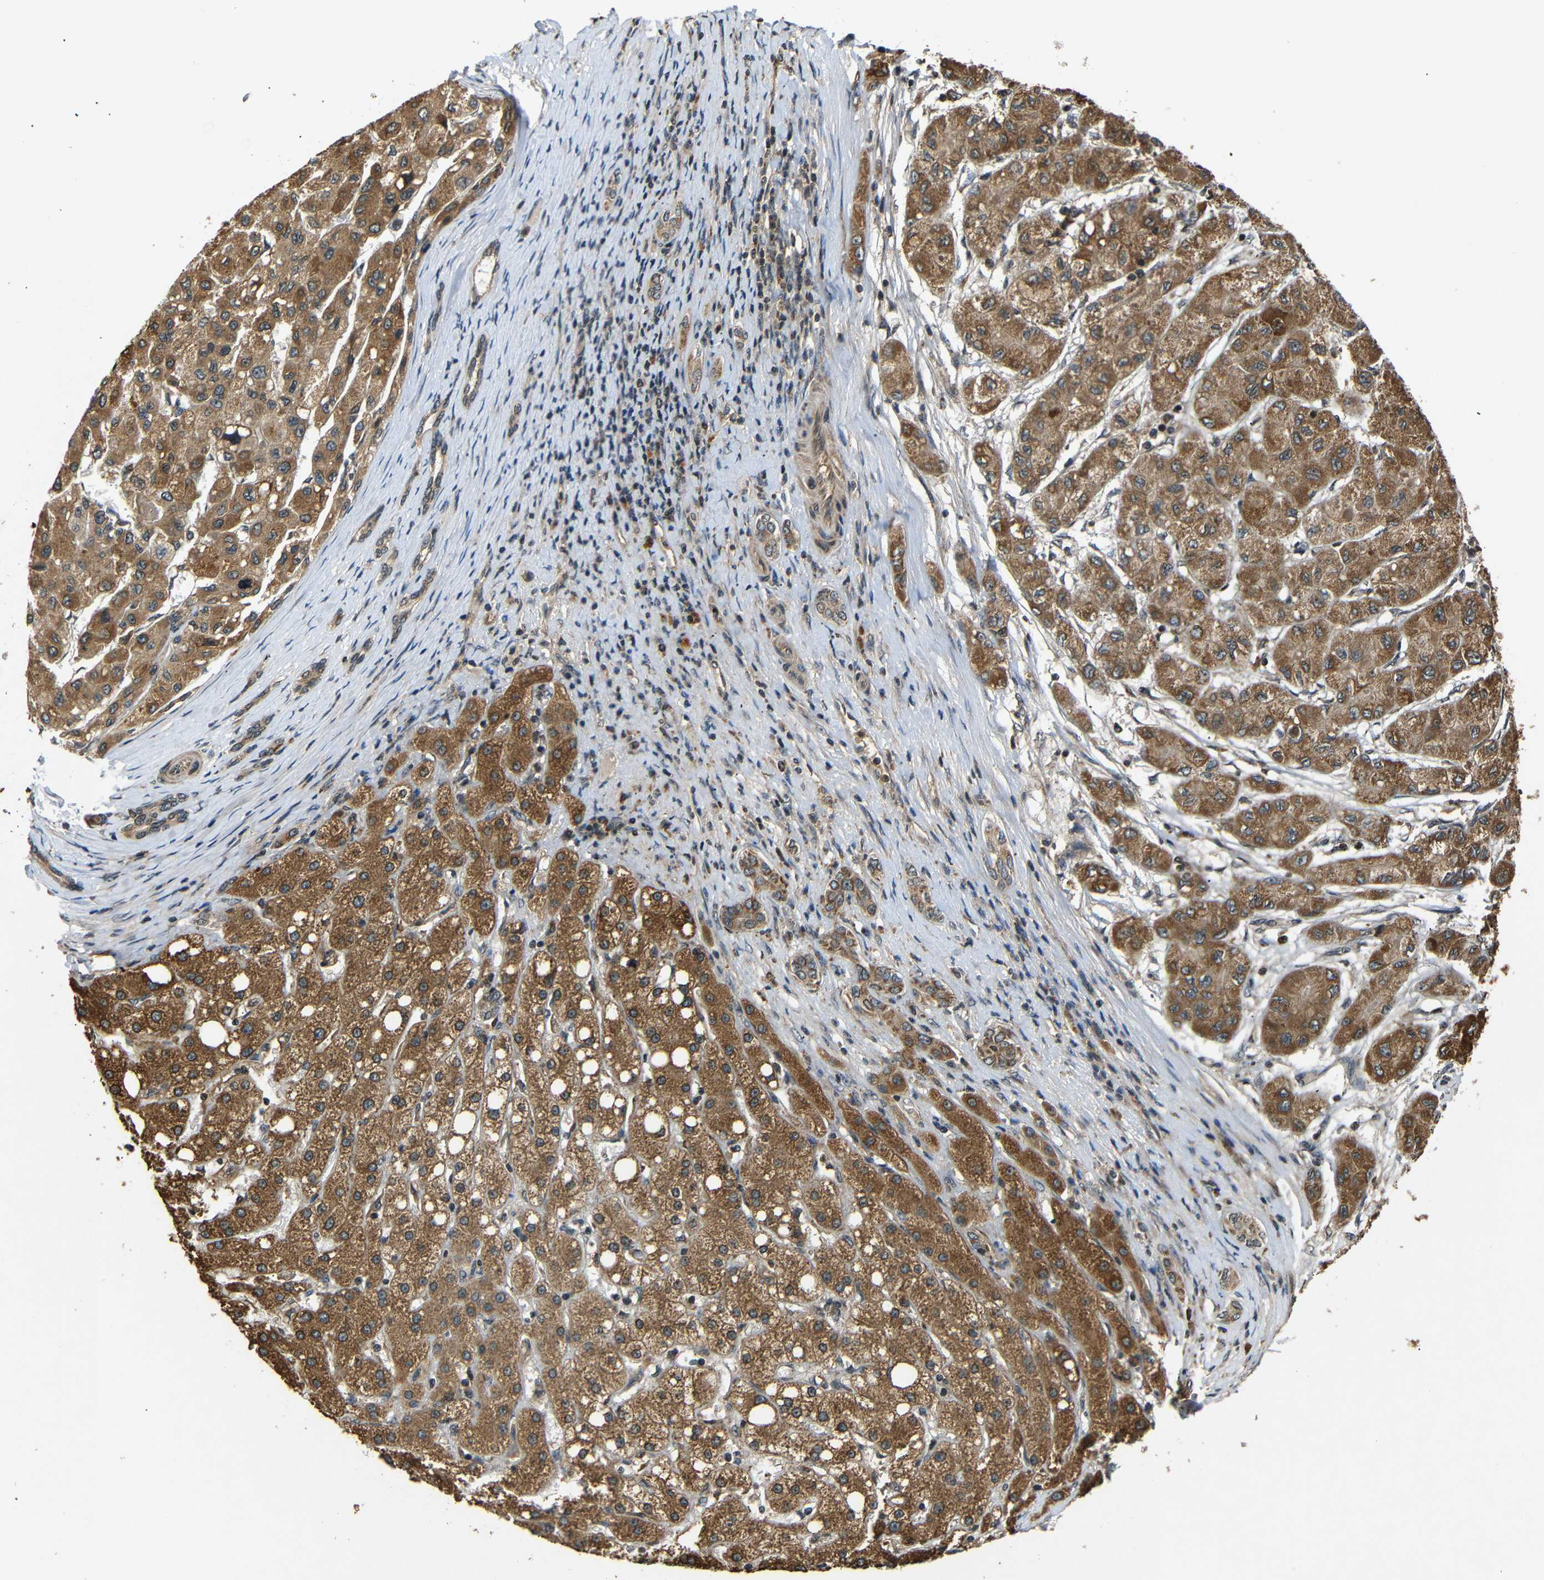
{"staining": {"intensity": "moderate", "quantity": ">75%", "location": "cytoplasmic/membranous"}, "tissue": "liver cancer", "cell_type": "Tumor cells", "image_type": "cancer", "snomed": [{"axis": "morphology", "description": "Carcinoma, Hepatocellular, NOS"}, {"axis": "topography", "description": "Liver"}], "caption": "Protein expression analysis of human liver hepatocellular carcinoma reveals moderate cytoplasmic/membranous expression in approximately >75% of tumor cells.", "gene": "TANK", "patient": {"sex": "male", "age": 80}}